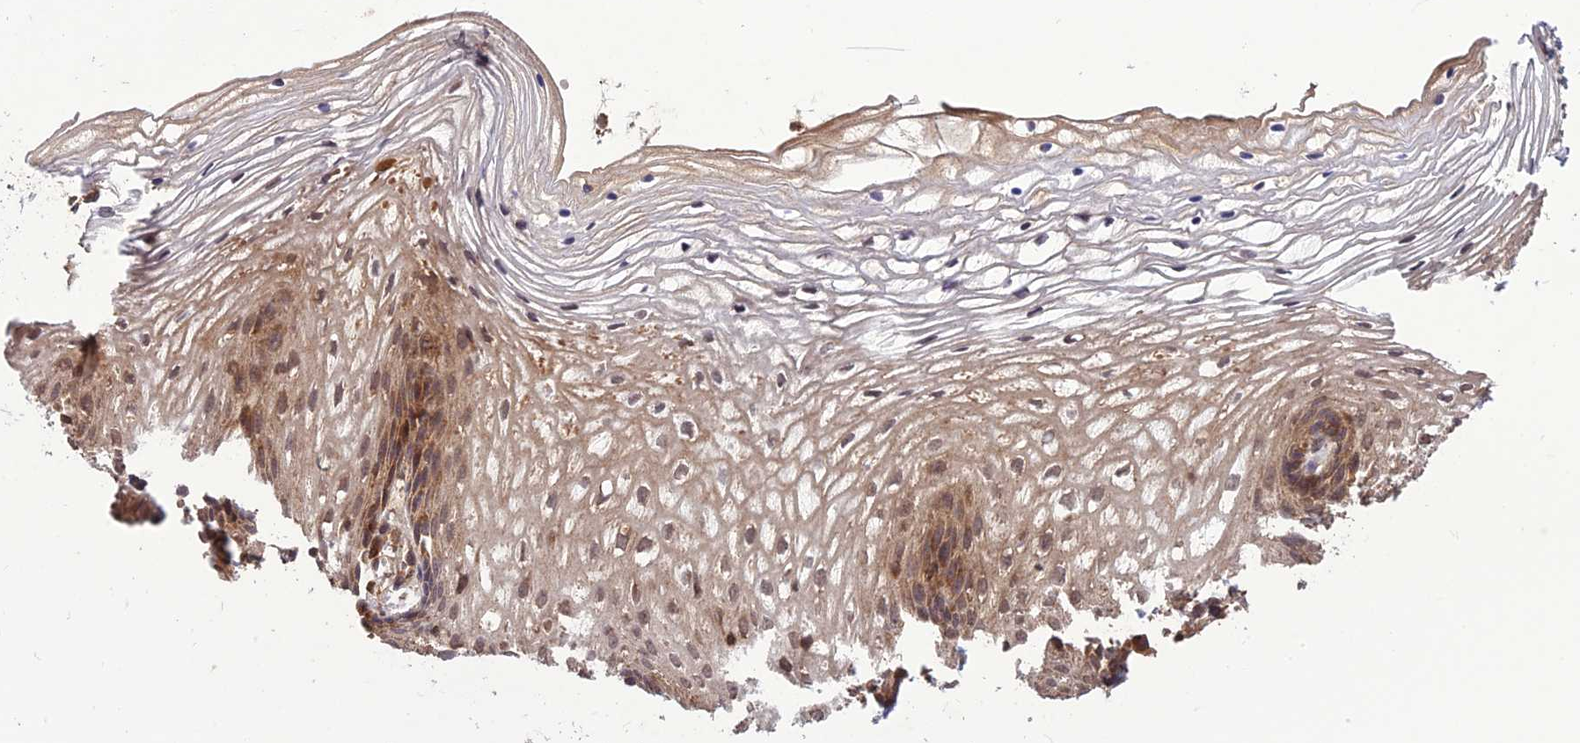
{"staining": {"intensity": "moderate", "quantity": "25%-75%", "location": "cytoplasmic/membranous"}, "tissue": "vagina", "cell_type": "Squamous epithelial cells", "image_type": "normal", "snomed": [{"axis": "morphology", "description": "Normal tissue, NOS"}, {"axis": "topography", "description": "Vagina"}], "caption": "Protein staining exhibits moderate cytoplasmic/membranous staining in approximately 25%-75% of squamous epithelial cells in normal vagina. Immunohistochemistry stains the protein in brown and the nuclei are stained blue.", "gene": "NDUFC1", "patient": {"sex": "female", "age": 60}}